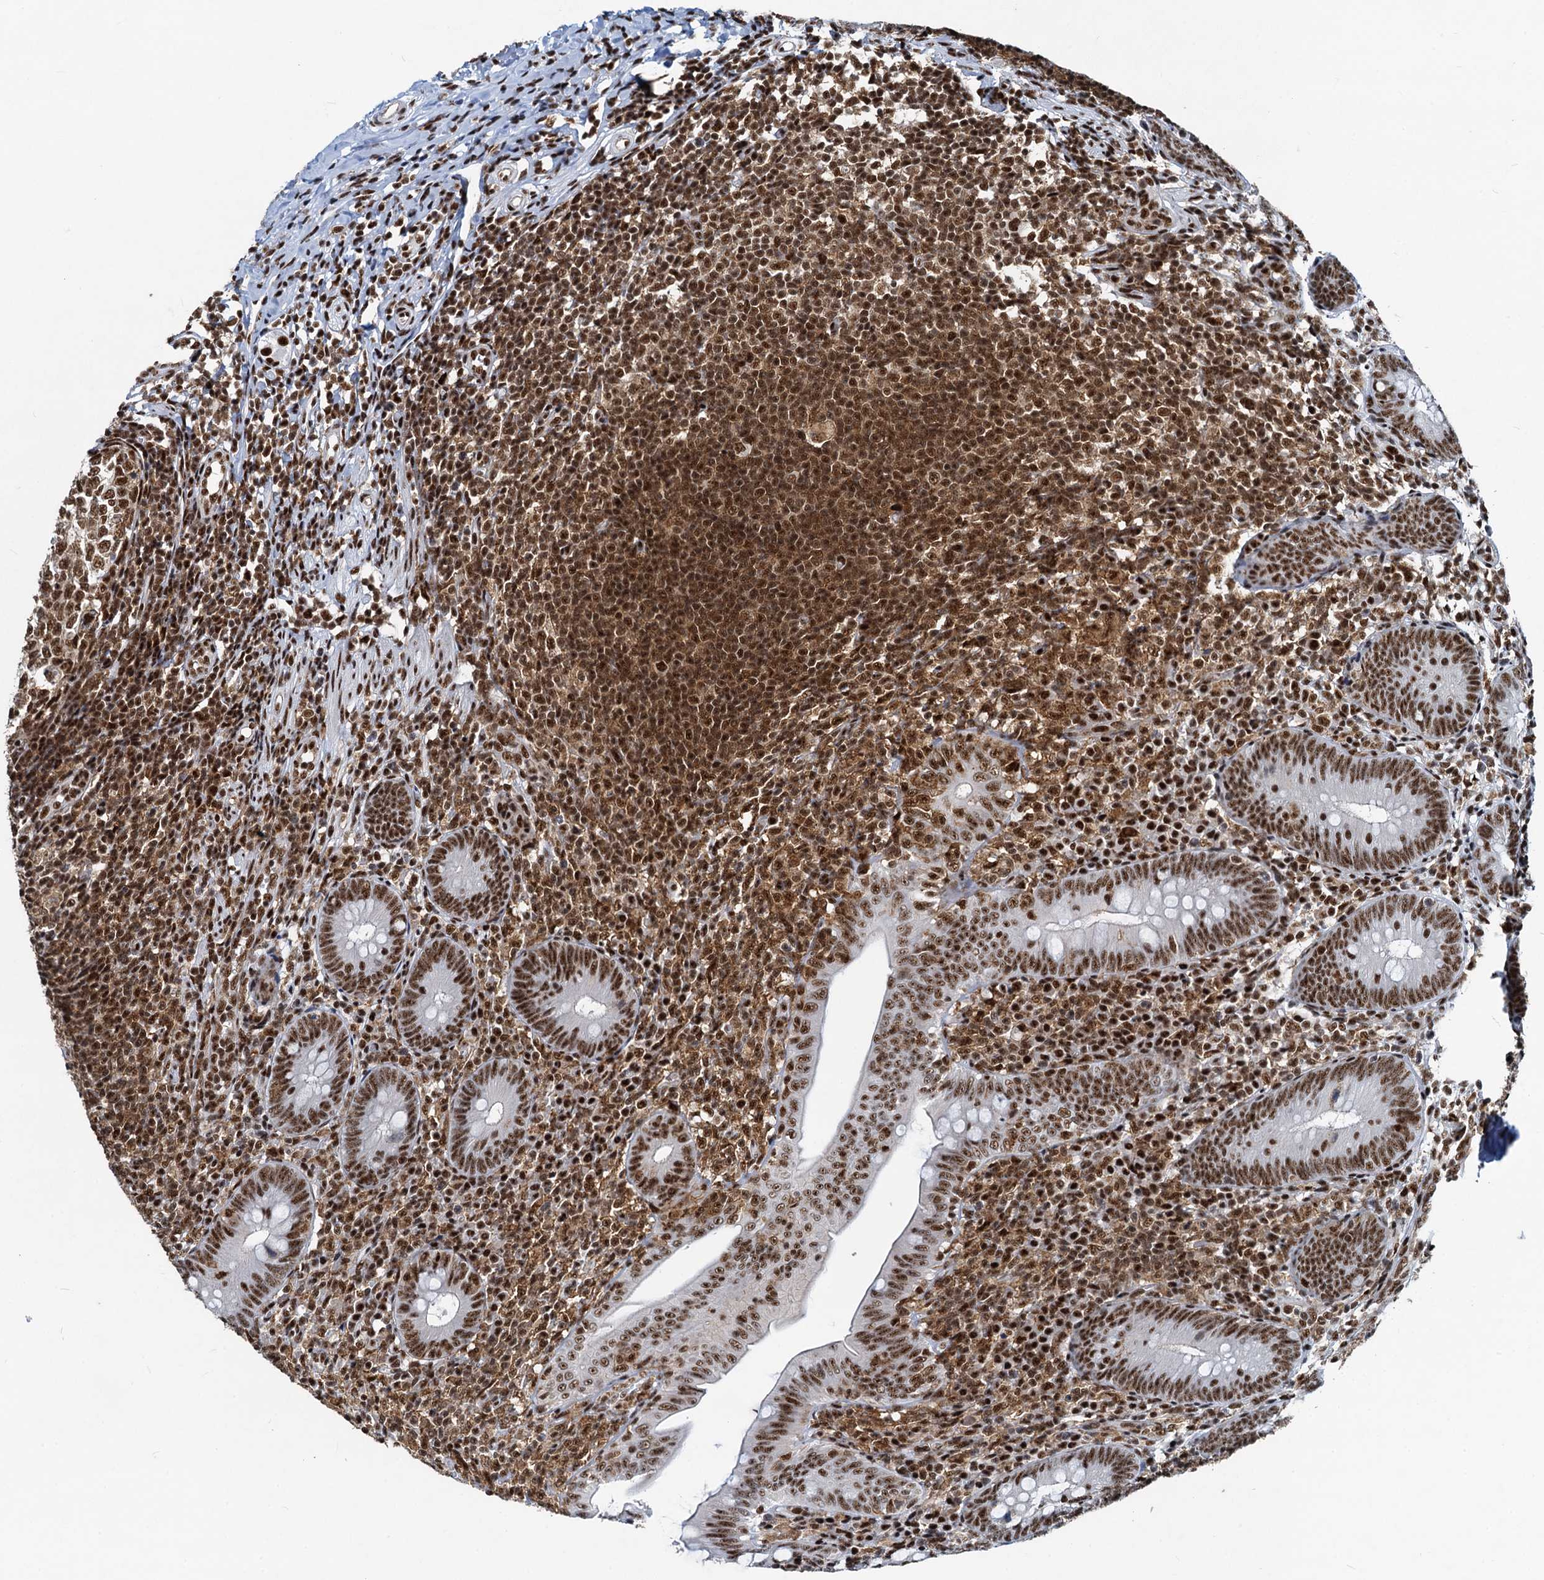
{"staining": {"intensity": "strong", "quantity": ">75%", "location": "nuclear"}, "tissue": "appendix", "cell_type": "Glandular cells", "image_type": "normal", "snomed": [{"axis": "morphology", "description": "Normal tissue, NOS"}, {"axis": "topography", "description": "Appendix"}], "caption": "Immunohistochemical staining of normal human appendix shows high levels of strong nuclear staining in about >75% of glandular cells. Nuclei are stained in blue.", "gene": "RBM26", "patient": {"sex": "male", "age": 14}}